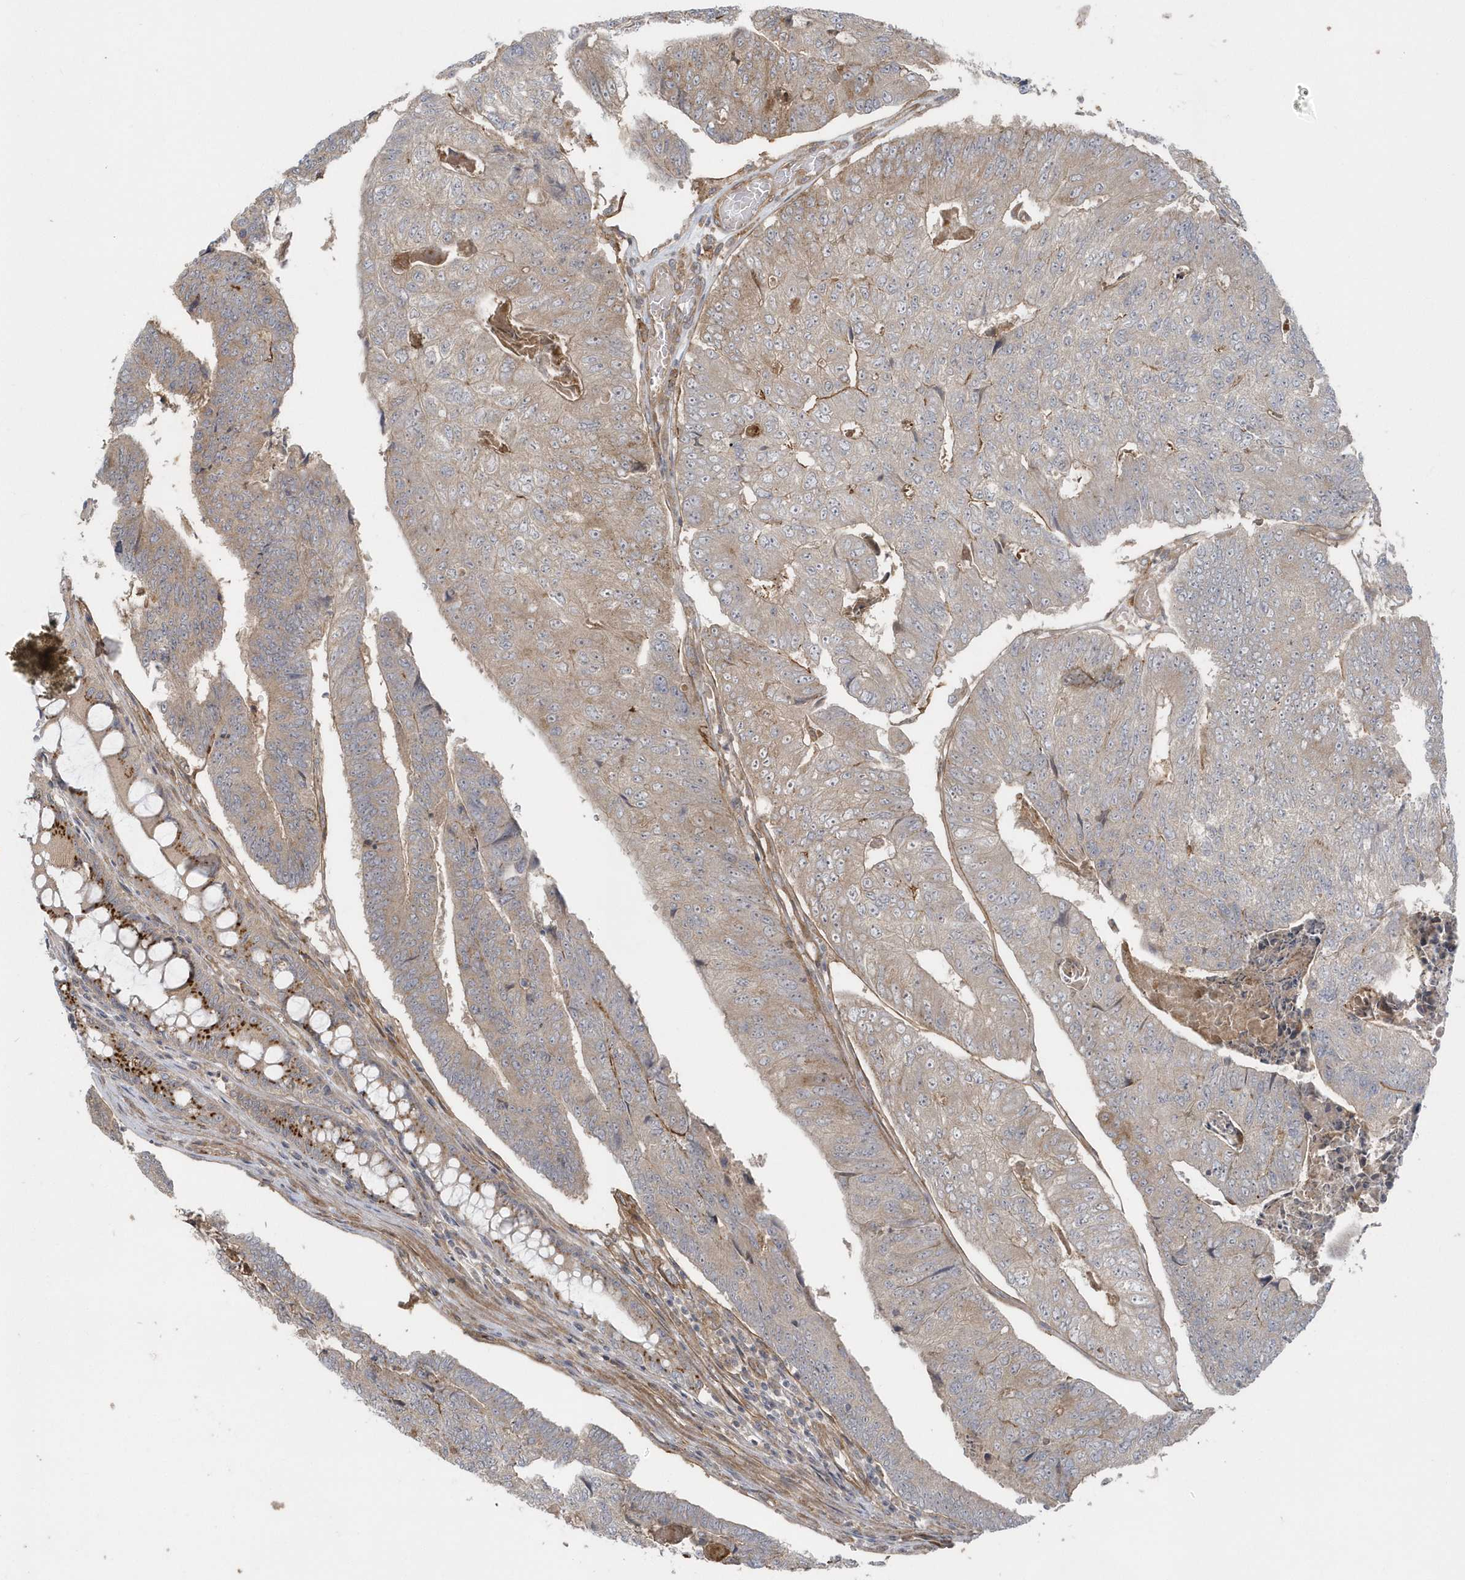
{"staining": {"intensity": "weak", "quantity": "25%-75%", "location": "cytoplasmic/membranous"}, "tissue": "colorectal cancer", "cell_type": "Tumor cells", "image_type": "cancer", "snomed": [{"axis": "morphology", "description": "Adenocarcinoma, NOS"}, {"axis": "topography", "description": "Colon"}], "caption": "Human adenocarcinoma (colorectal) stained with a brown dye shows weak cytoplasmic/membranous positive positivity in about 25%-75% of tumor cells.", "gene": "ACTR1A", "patient": {"sex": "female", "age": 67}}